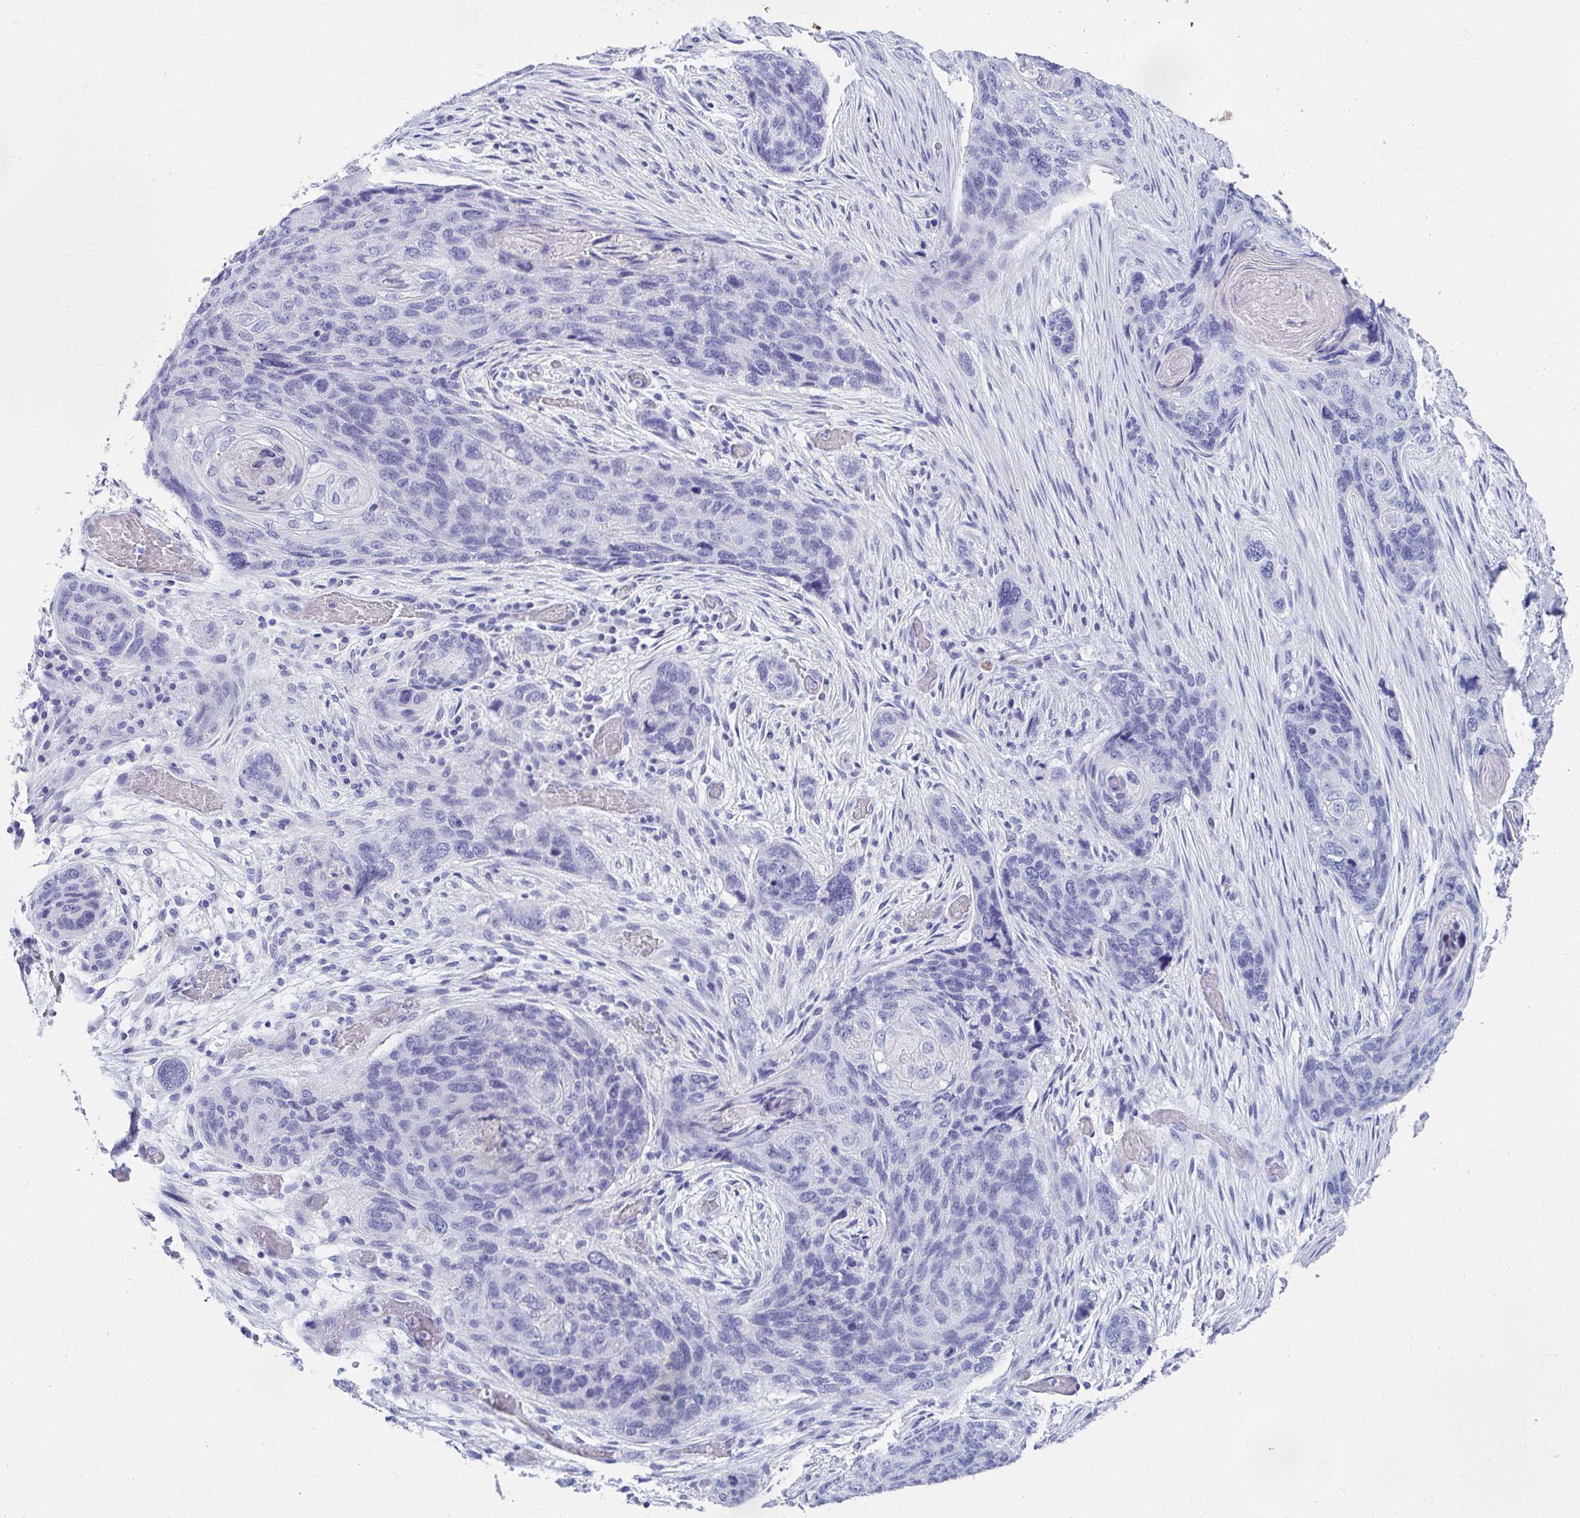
{"staining": {"intensity": "negative", "quantity": "none", "location": "none"}, "tissue": "lung cancer", "cell_type": "Tumor cells", "image_type": "cancer", "snomed": [{"axis": "morphology", "description": "Squamous cell carcinoma, NOS"}, {"axis": "morphology", "description": "Squamous cell carcinoma, metastatic, NOS"}, {"axis": "topography", "description": "Lymph node"}, {"axis": "topography", "description": "Lung"}], "caption": "Tumor cells are negative for brown protein staining in lung cancer (squamous cell carcinoma).", "gene": "DPEP3", "patient": {"sex": "male", "age": 41}}